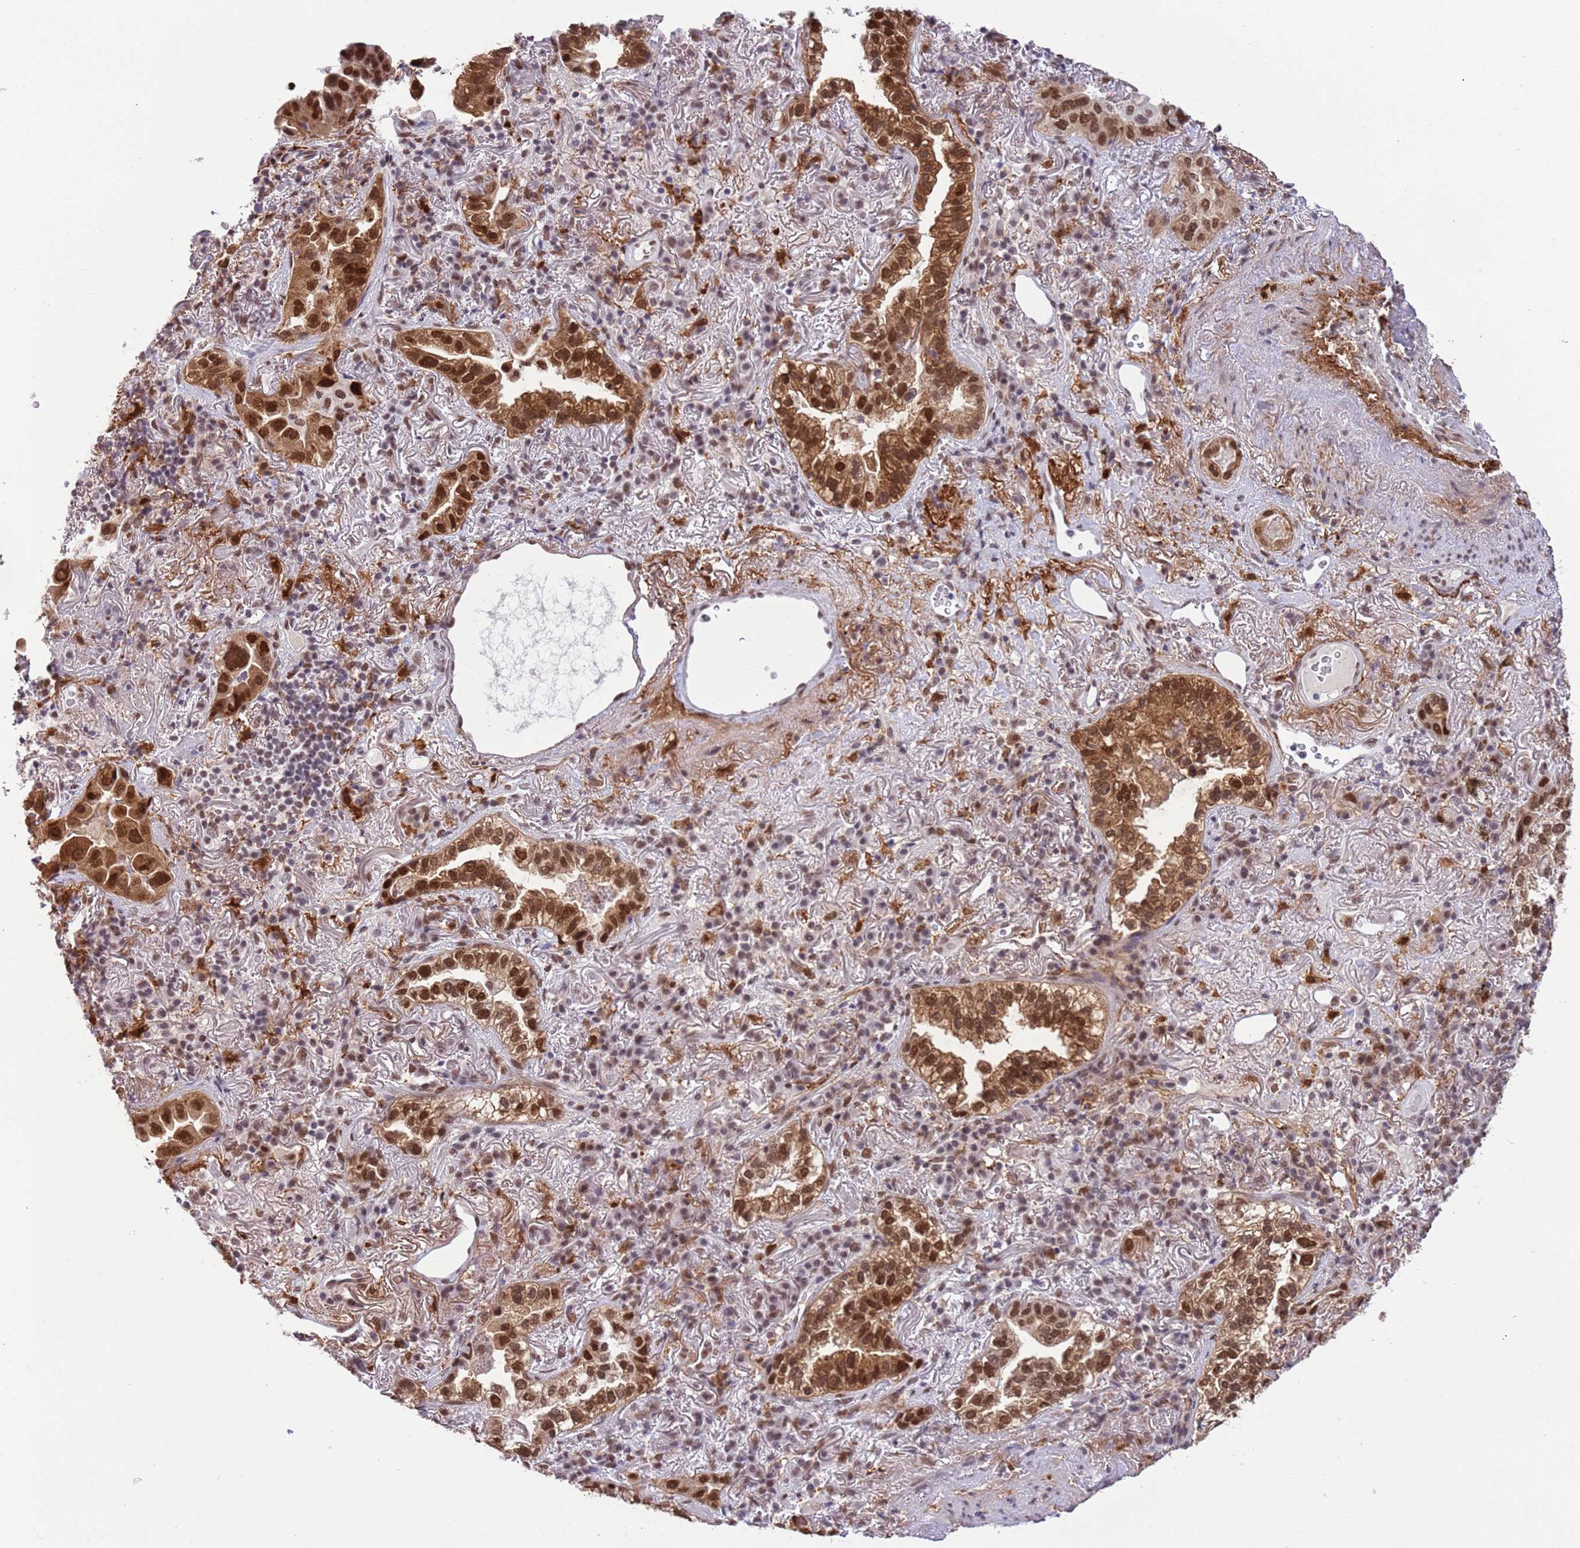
{"staining": {"intensity": "strong", "quantity": ">75%", "location": "cytoplasmic/membranous,nuclear"}, "tissue": "lung cancer", "cell_type": "Tumor cells", "image_type": "cancer", "snomed": [{"axis": "morphology", "description": "Adenocarcinoma, NOS"}, {"axis": "topography", "description": "Lung"}], "caption": "Immunohistochemical staining of human lung cancer (adenocarcinoma) reveals strong cytoplasmic/membranous and nuclear protein positivity in about >75% of tumor cells.", "gene": "TRIM32", "patient": {"sex": "female", "age": 69}}